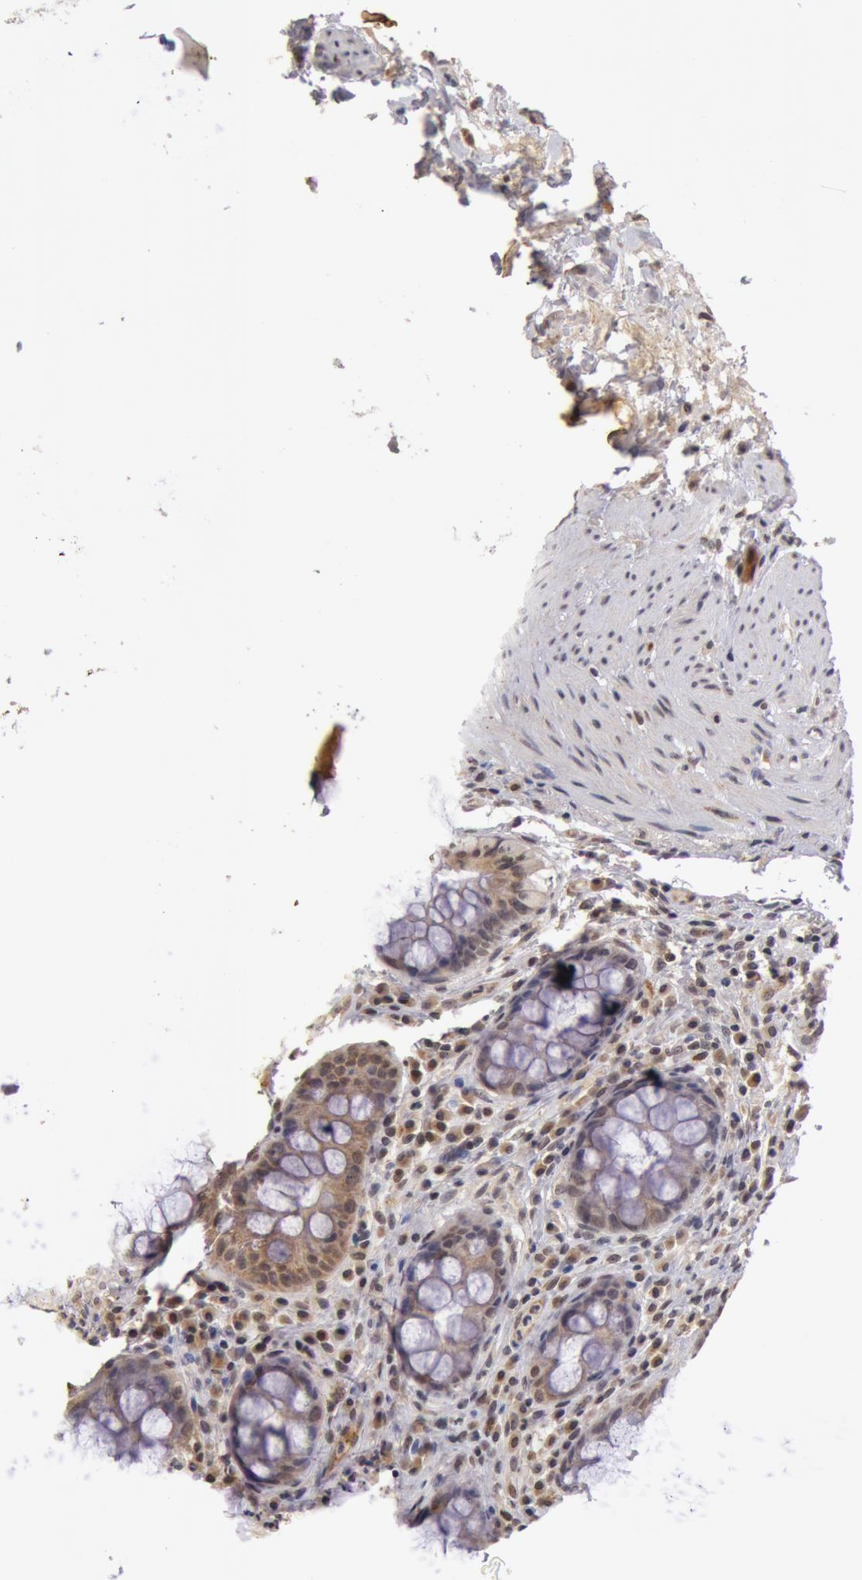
{"staining": {"intensity": "weak", "quantity": "<25%", "location": "cytoplasmic/membranous"}, "tissue": "rectum", "cell_type": "Glandular cells", "image_type": "normal", "snomed": [{"axis": "morphology", "description": "Normal tissue, NOS"}, {"axis": "topography", "description": "Rectum"}], "caption": "Benign rectum was stained to show a protein in brown. There is no significant positivity in glandular cells. Nuclei are stained in blue.", "gene": "SYTL4", "patient": {"sex": "female", "age": 75}}